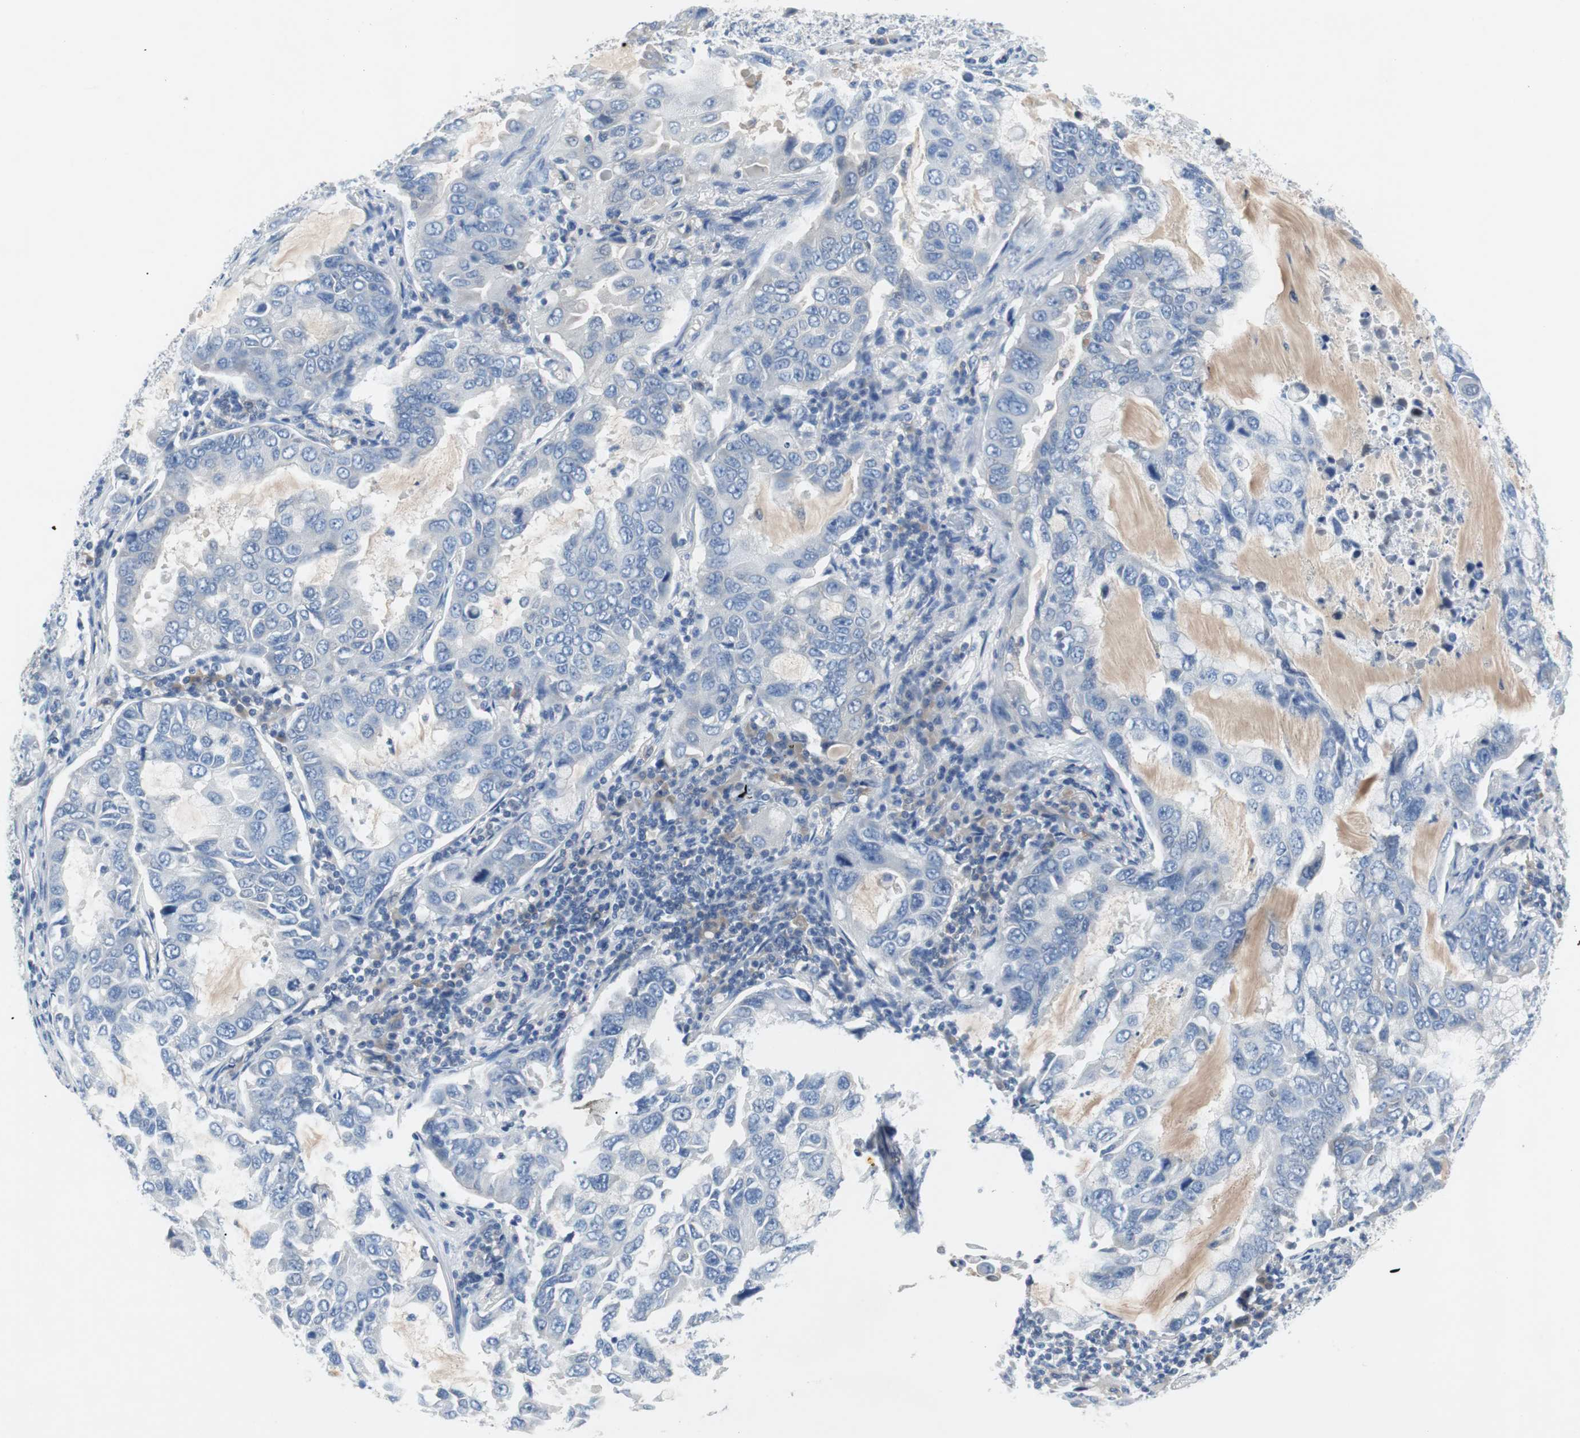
{"staining": {"intensity": "negative", "quantity": "none", "location": "none"}, "tissue": "lung cancer", "cell_type": "Tumor cells", "image_type": "cancer", "snomed": [{"axis": "morphology", "description": "Adenocarcinoma, NOS"}, {"axis": "topography", "description": "Lung"}], "caption": "Image shows no protein expression in tumor cells of lung adenocarcinoma tissue.", "gene": "EEF2K", "patient": {"sex": "male", "age": 64}}